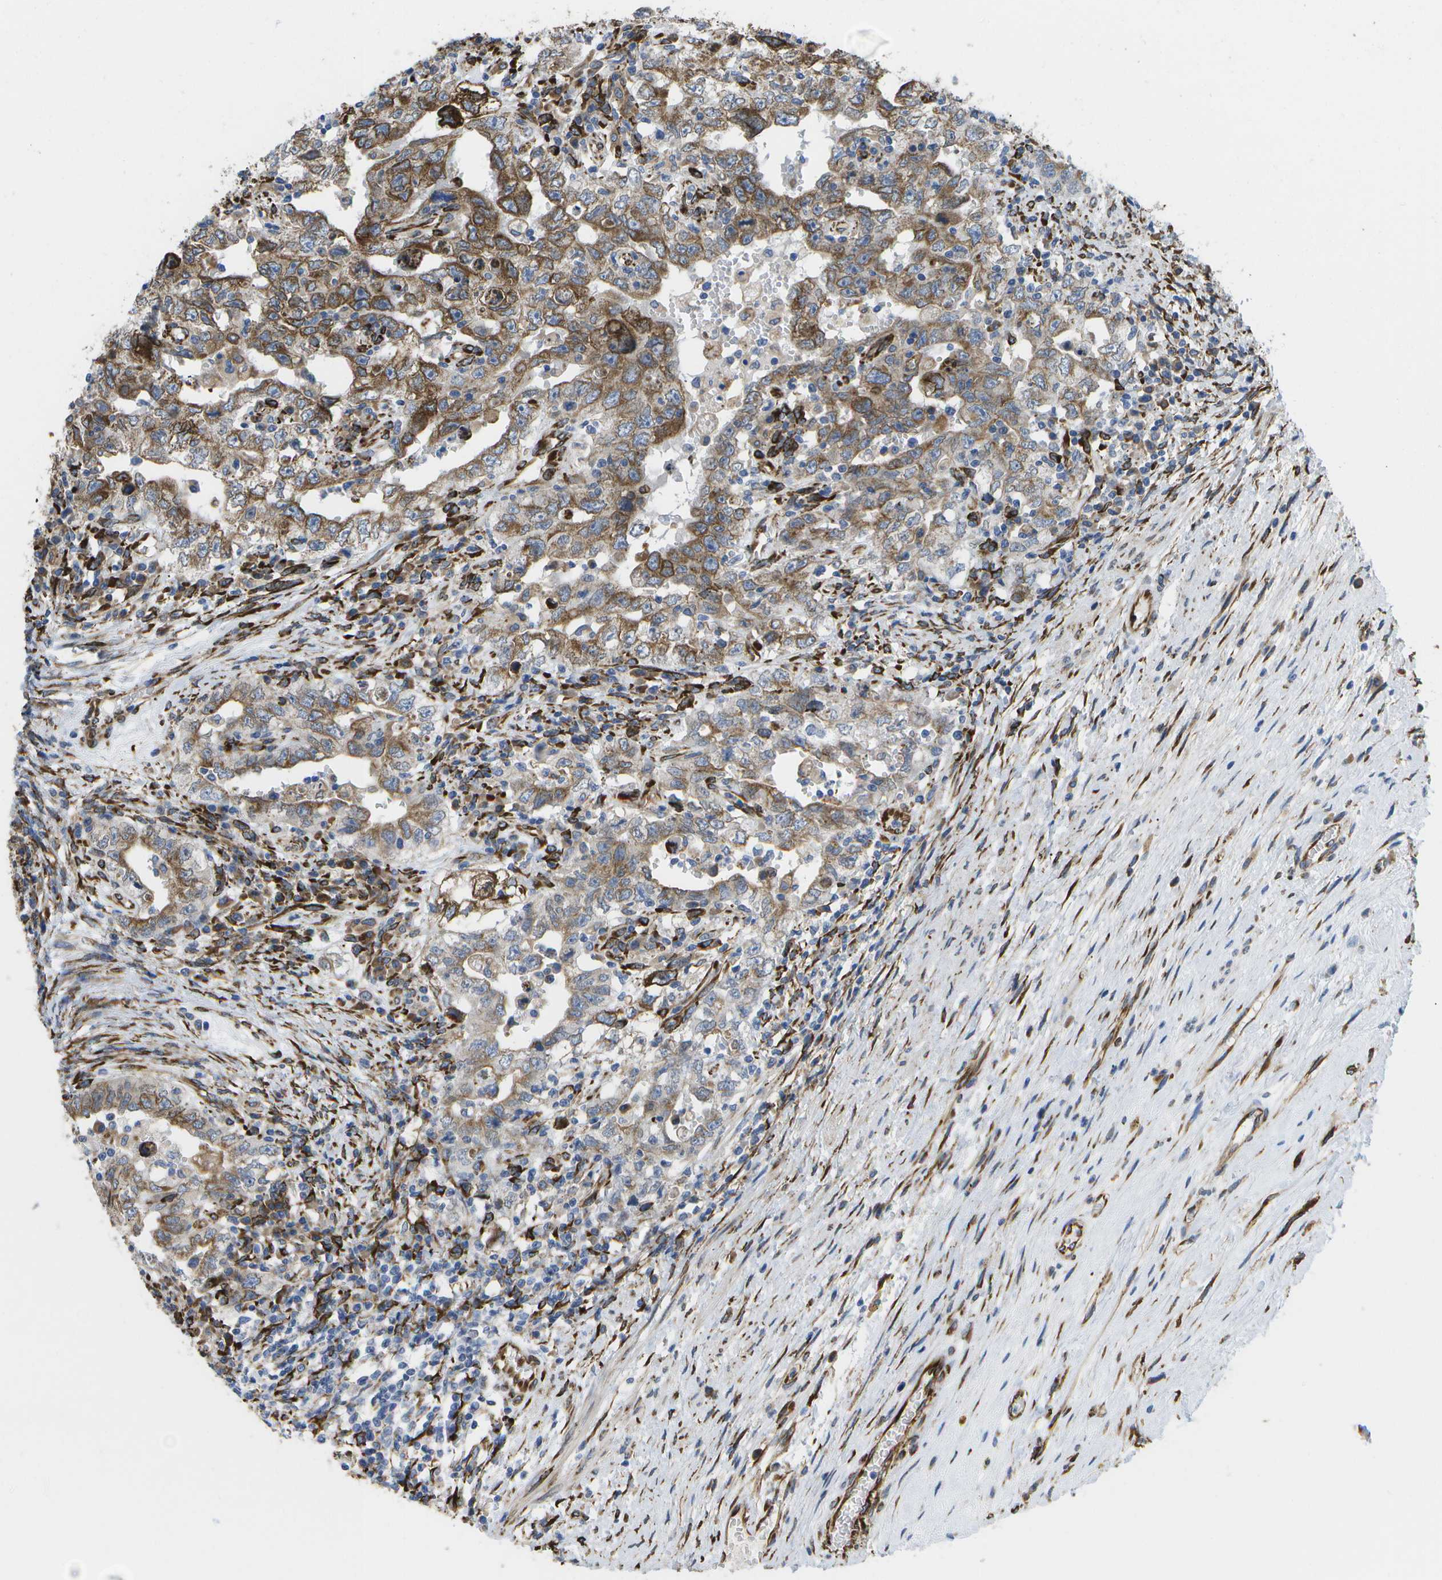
{"staining": {"intensity": "moderate", "quantity": ">75%", "location": "cytoplasmic/membranous"}, "tissue": "testis cancer", "cell_type": "Tumor cells", "image_type": "cancer", "snomed": [{"axis": "morphology", "description": "Carcinoma, Embryonal, NOS"}, {"axis": "topography", "description": "Testis"}], "caption": "This photomicrograph shows testis embryonal carcinoma stained with immunohistochemistry (IHC) to label a protein in brown. The cytoplasmic/membranous of tumor cells show moderate positivity for the protein. Nuclei are counter-stained blue.", "gene": "ZDHHC17", "patient": {"sex": "male", "age": 26}}